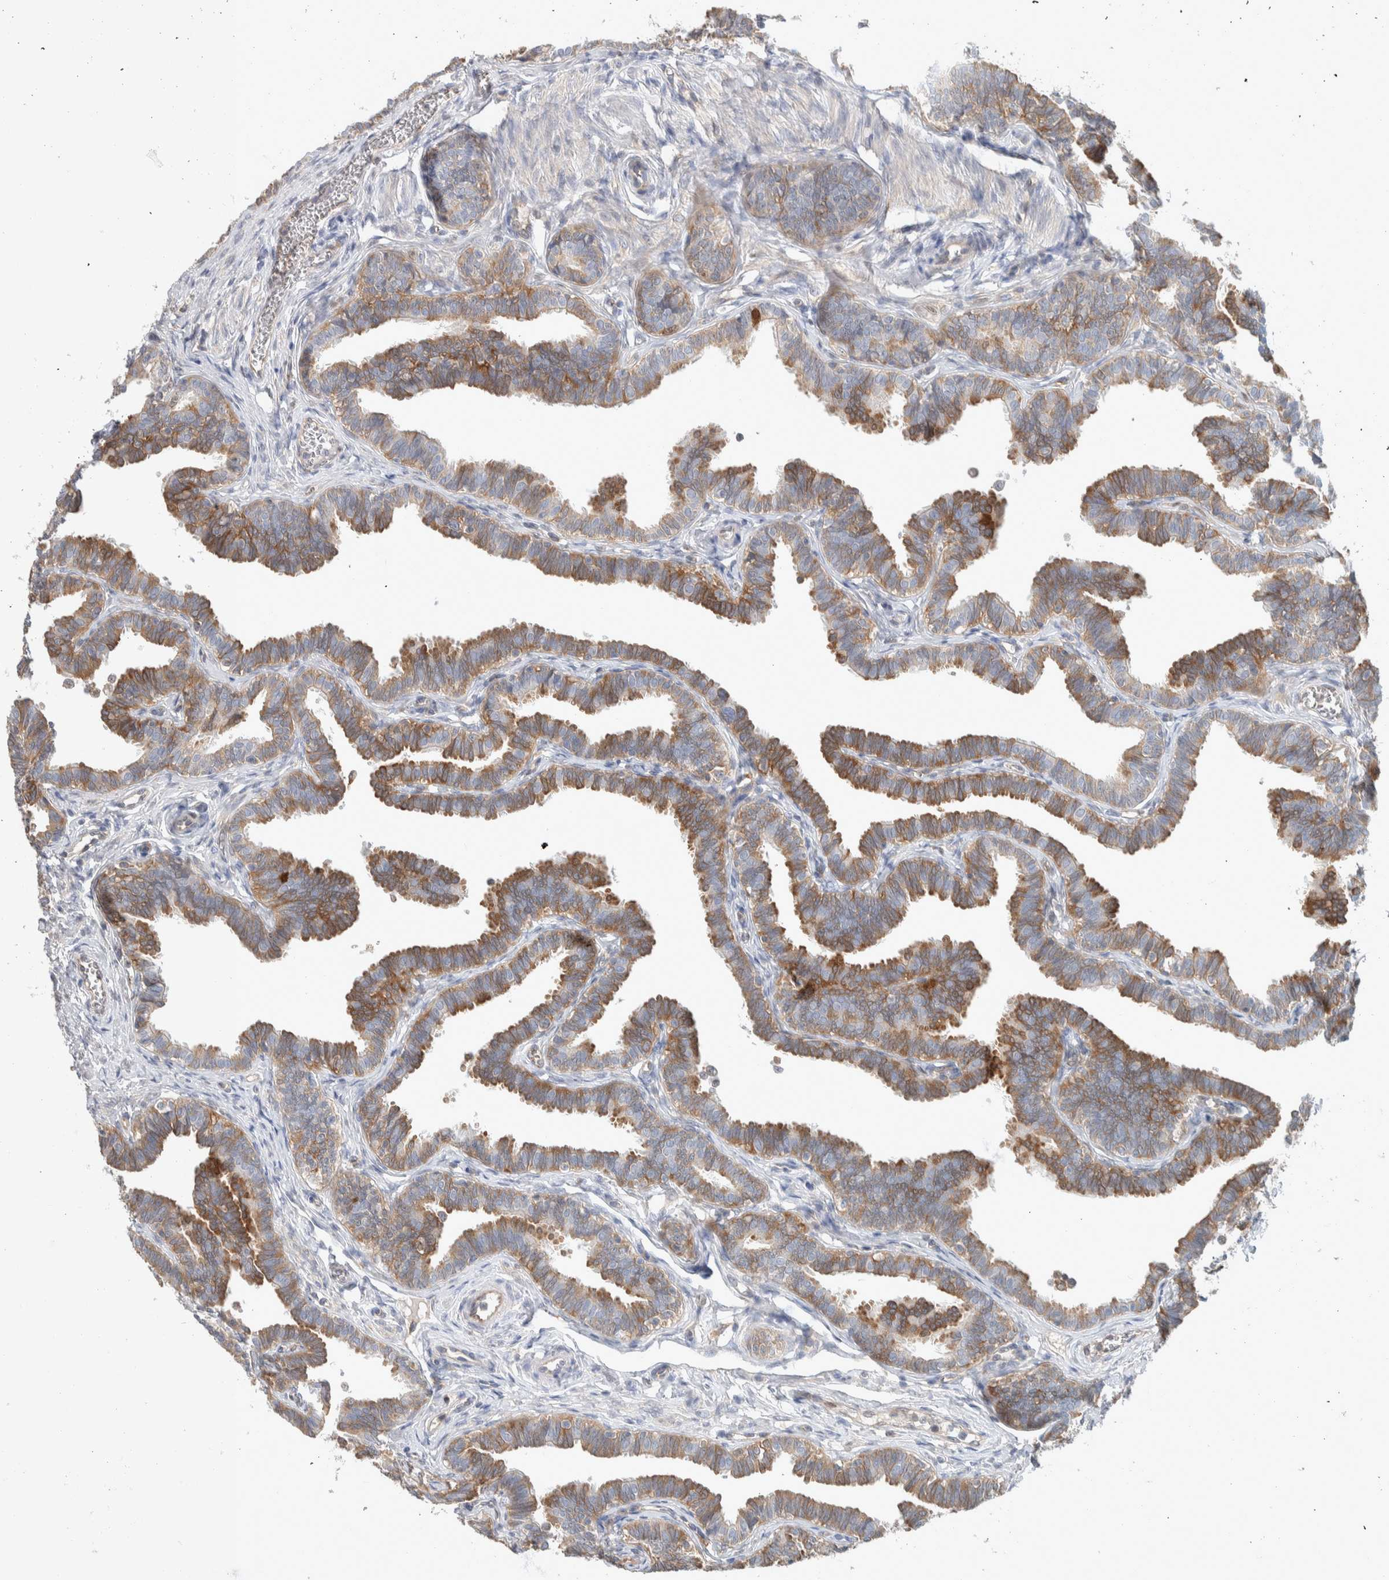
{"staining": {"intensity": "moderate", "quantity": ">75%", "location": "cytoplasmic/membranous"}, "tissue": "fallopian tube", "cell_type": "Glandular cells", "image_type": "normal", "snomed": [{"axis": "morphology", "description": "Normal tissue, NOS"}, {"axis": "topography", "description": "Fallopian tube"}, {"axis": "topography", "description": "Ovary"}], "caption": "About >75% of glandular cells in unremarkable fallopian tube reveal moderate cytoplasmic/membranous protein expression as visualized by brown immunohistochemical staining.", "gene": "NFKB2", "patient": {"sex": "female", "age": 23}}